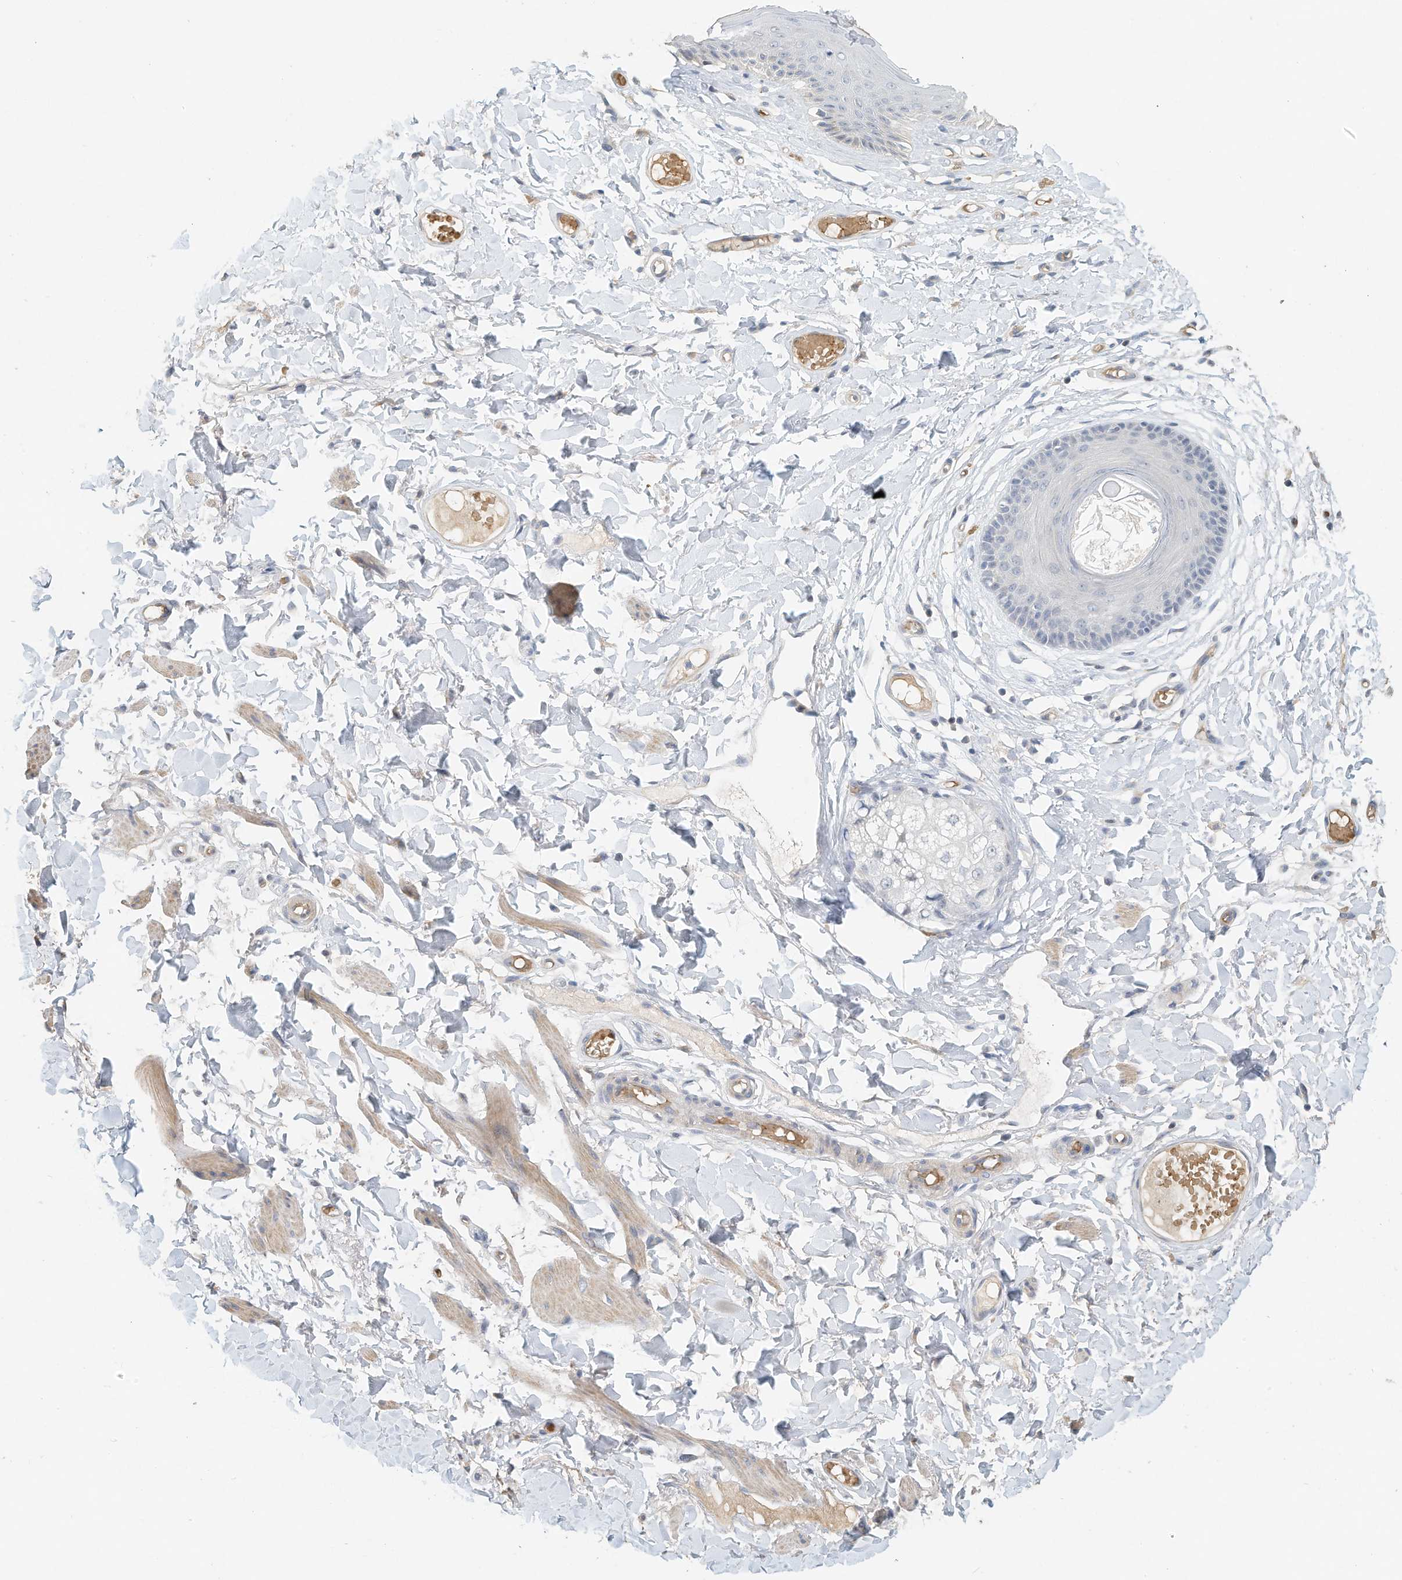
{"staining": {"intensity": "negative", "quantity": "none", "location": "none"}, "tissue": "skin", "cell_type": "Epidermal cells", "image_type": "normal", "snomed": [{"axis": "morphology", "description": "Normal tissue, NOS"}, {"axis": "topography", "description": "Vulva"}], "caption": "This is a histopathology image of immunohistochemistry staining of normal skin, which shows no staining in epidermal cells. Nuclei are stained in blue.", "gene": "RCAN3", "patient": {"sex": "female", "age": 73}}